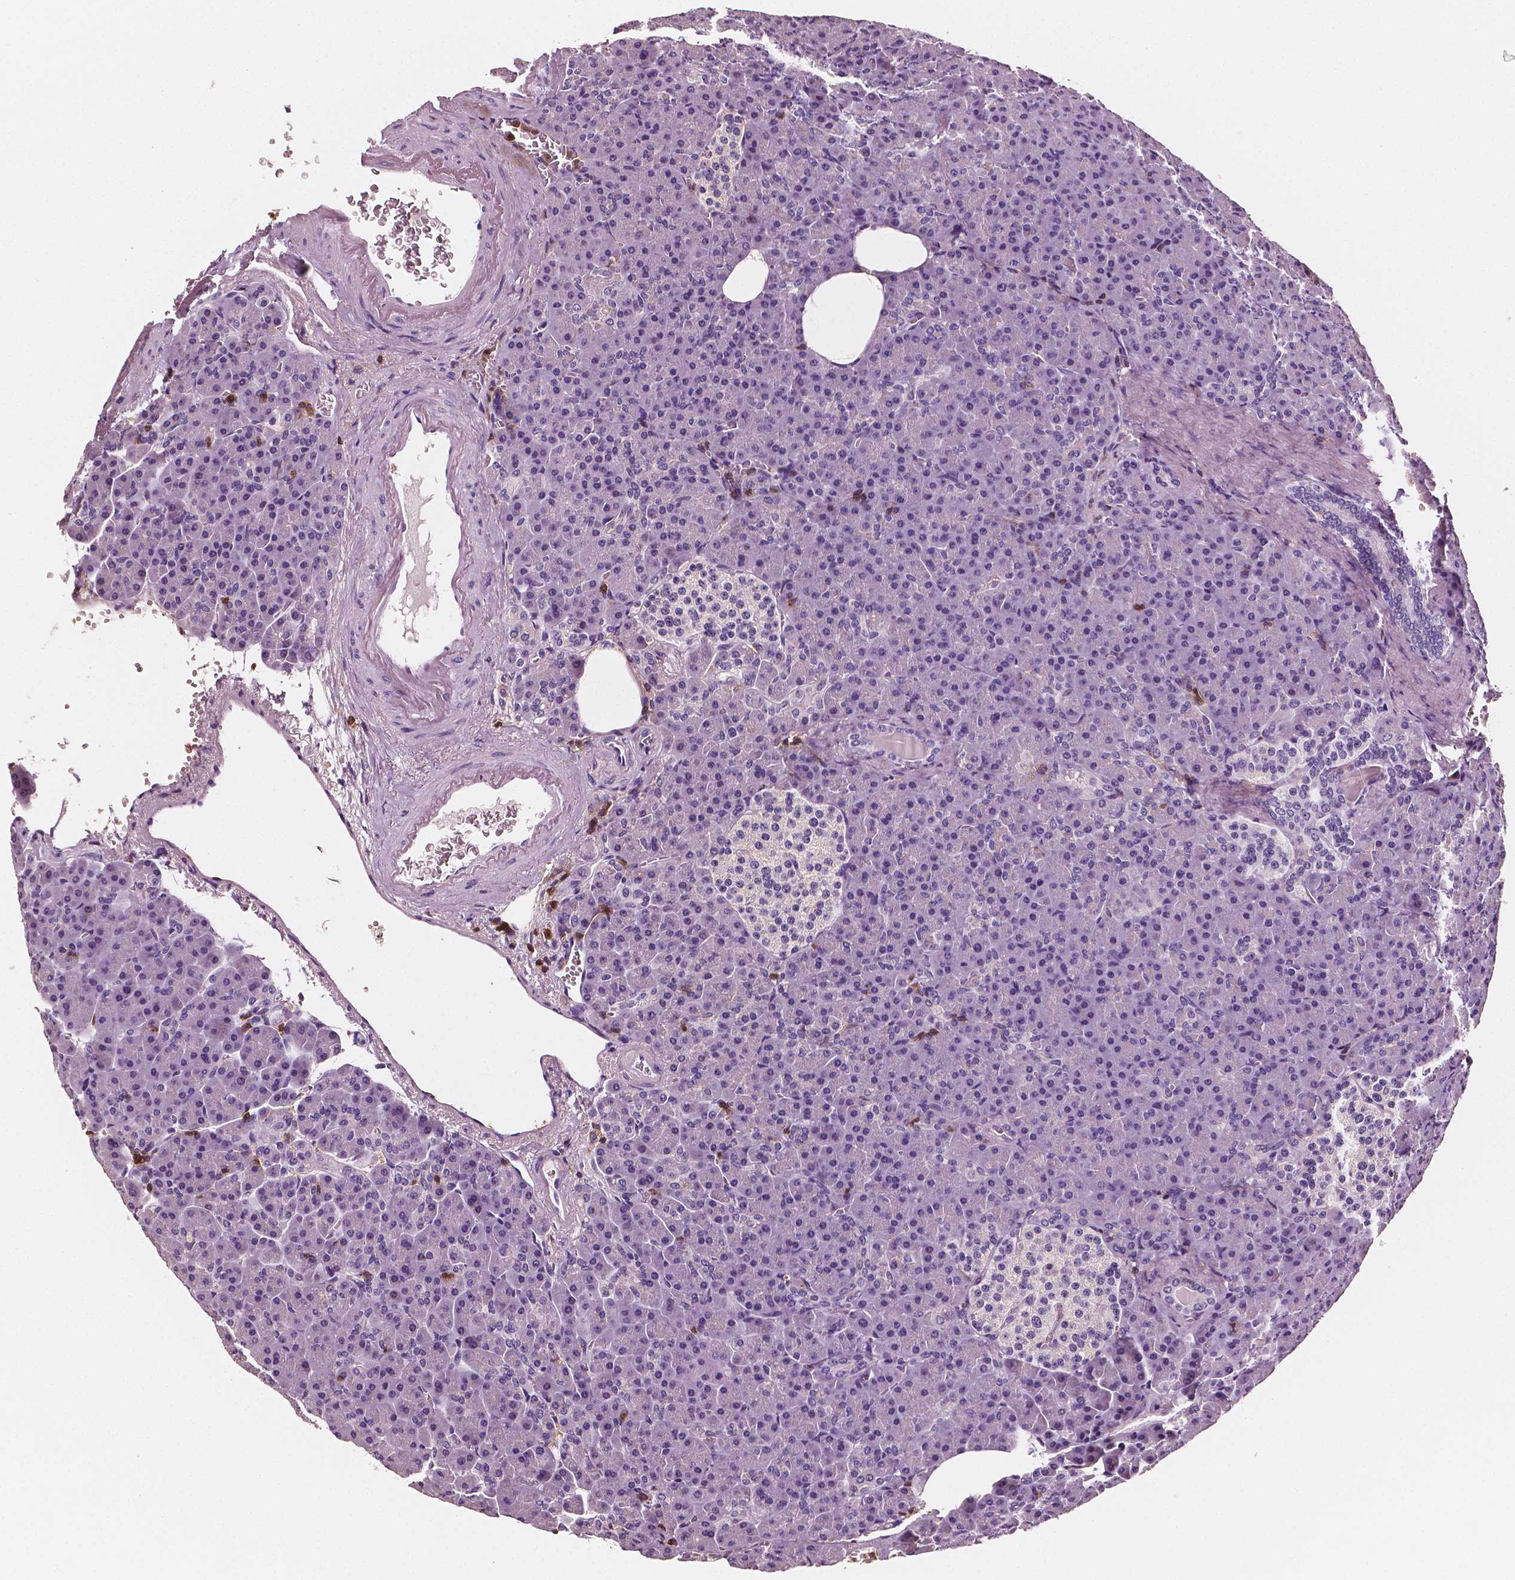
{"staining": {"intensity": "negative", "quantity": "none", "location": "none"}, "tissue": "pancreas", "cell_type": "Exocrine glandular cells", "image_type": "normal", "snomed": [{"axis": "morphology", "description": "Normal tissue, NOS"}, {"axis": "topography", "description": "Pancreas"}], "caption": "Exocrine glandular cells show no significant protein expression in unremarkable pancreas.", "gene": "PTPRC", "patient": {"sex": "female", "age": 74}}